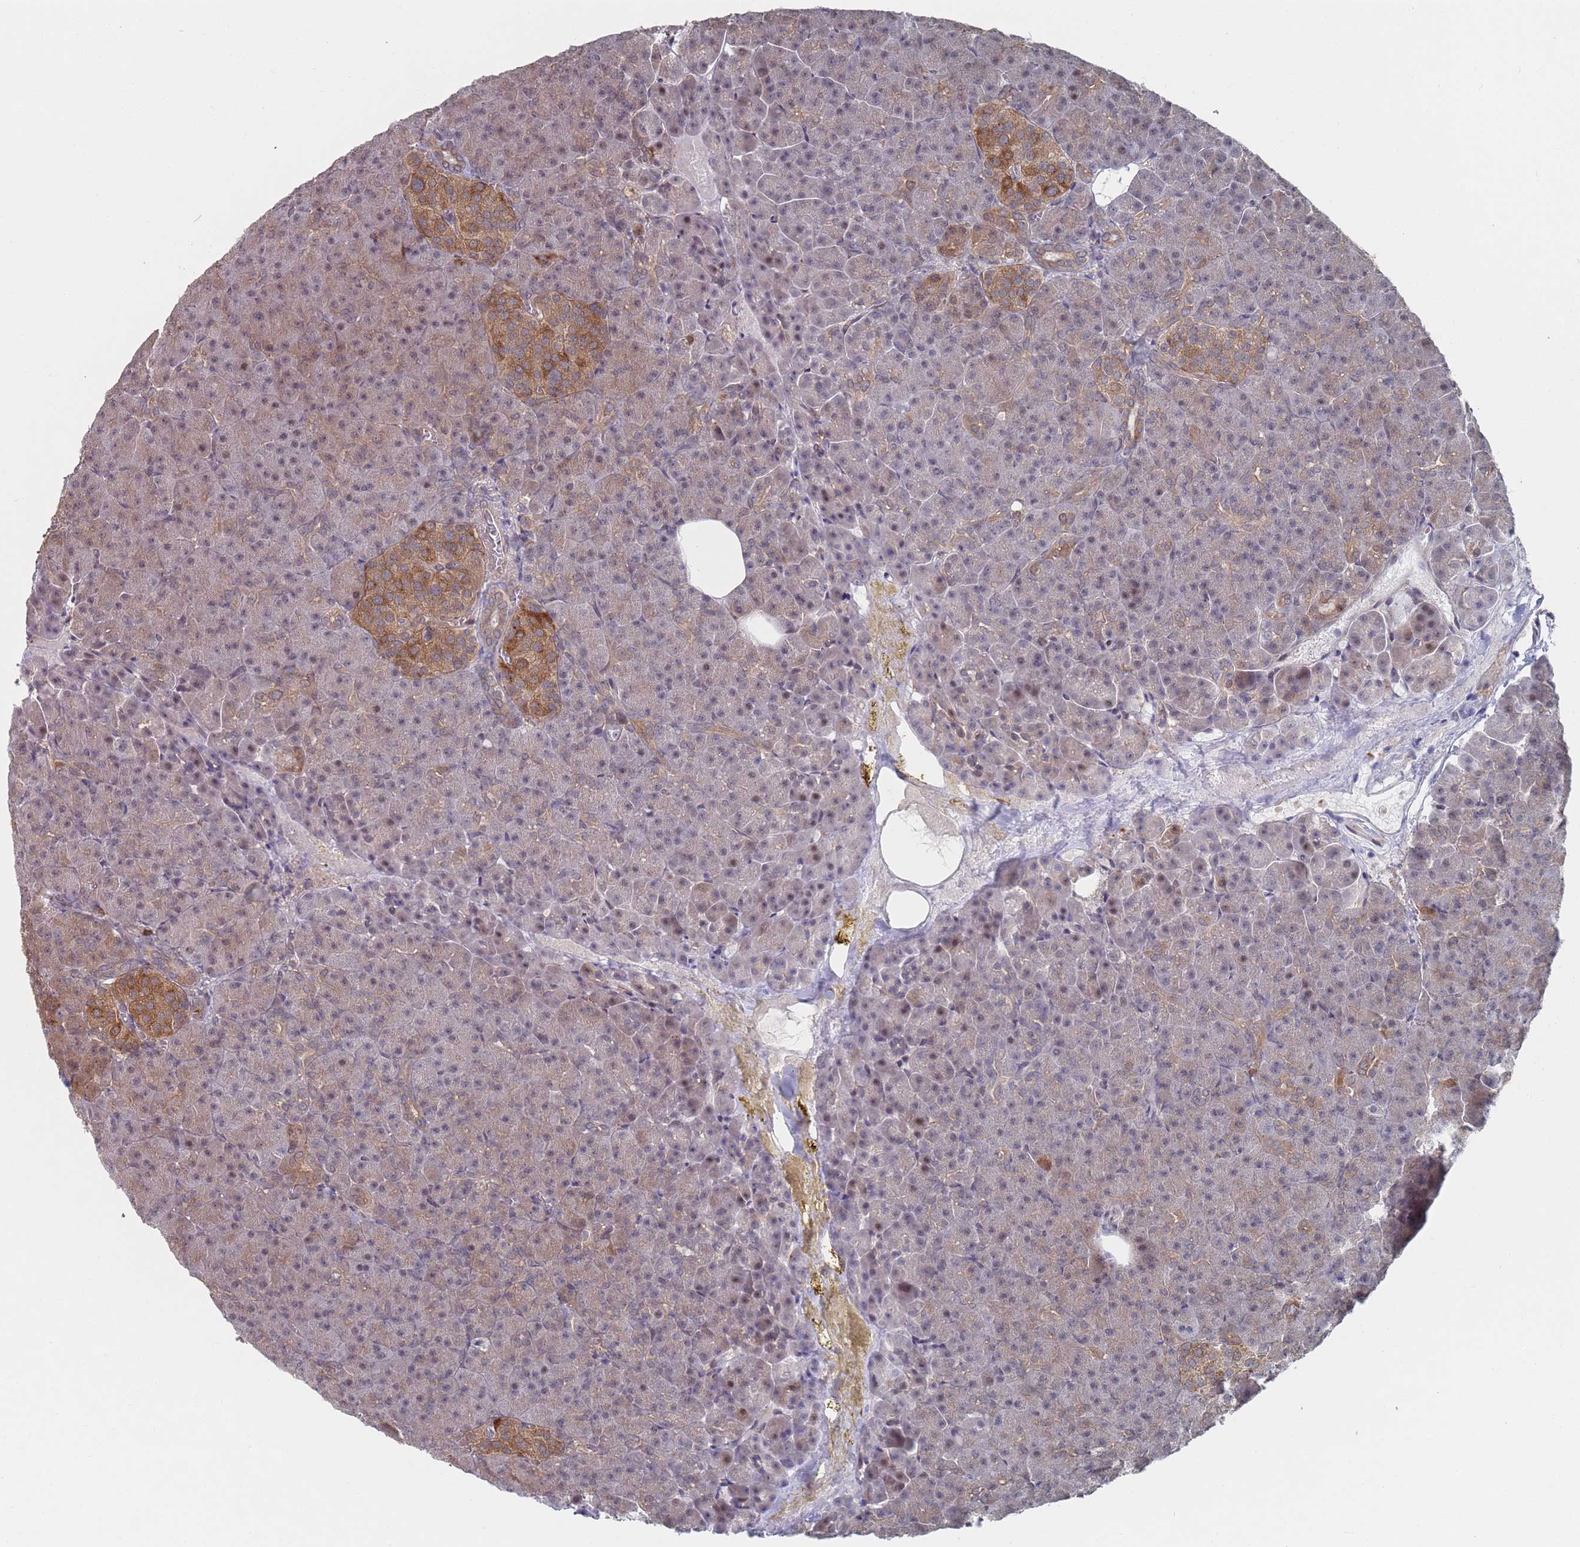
{"staining": {"intensity": "moderate", "quantity": "<25%", "location": "cytoplasmic/membranous"}, "tissue": "pancreas", "cell_type": "Exocrine glandular cells", "image_type": "normal", "snomed": [{"axis": "morphology", "description": "Normal tissue, NOS"}, {"axis": "topography", "description": "Pancreas"}], "caption": "Protein expression analysis of normal human pancreas reveals moderate cytoplasmic/membranous staining in approximately <25% of exocrine glandular cells.", "gene": "DGKD", "patient": {"sex": "female", "age": 74}}